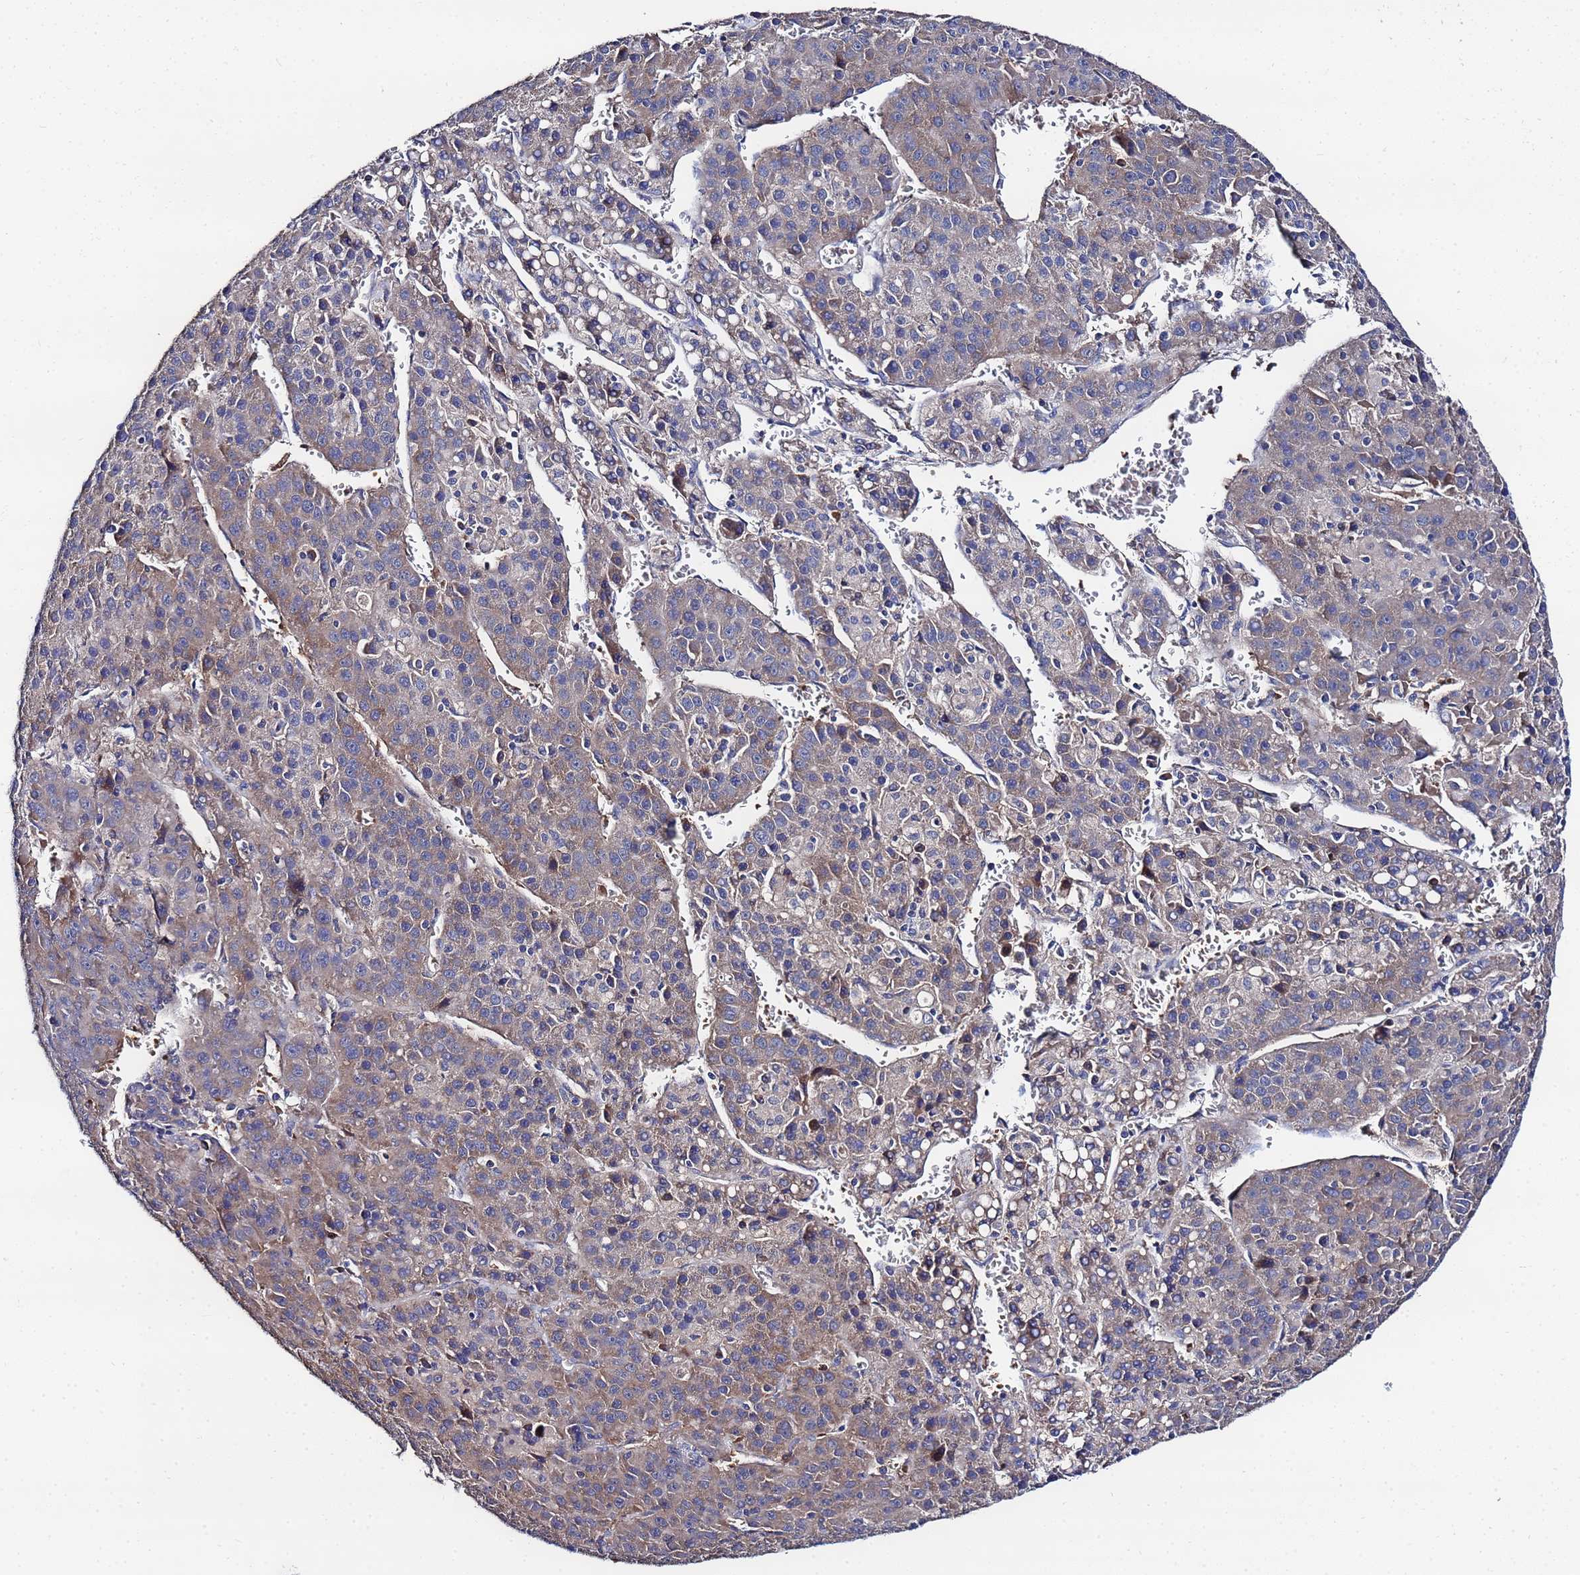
{"staining": {"intensity": "weak", "quantity": "25%-75%", "location": "cytoplasmic/membranous"}, "tissue": "liver cancer", "cell_type": "Tumor cells", "image_type": "cancer", "snomed": [{"axis": "morphology", "description": "Carcinoma, Hepatocellular, NOS"}, {"axis": "topography", "description": "Liver"}], "caption": "Immunohistochemistry image of neoplastic tissue: hepatocellular carcinoma (liver) stained using immunohistochemistry (IHC) displays low levels of weak protein expression localized specifically in the cytoplasmic/membranous of tumor cells, appearing as a cytoplasmic/membranous brown color.", "gene": "TCP10L", "patient": {"sex": "female", "age": 53}}